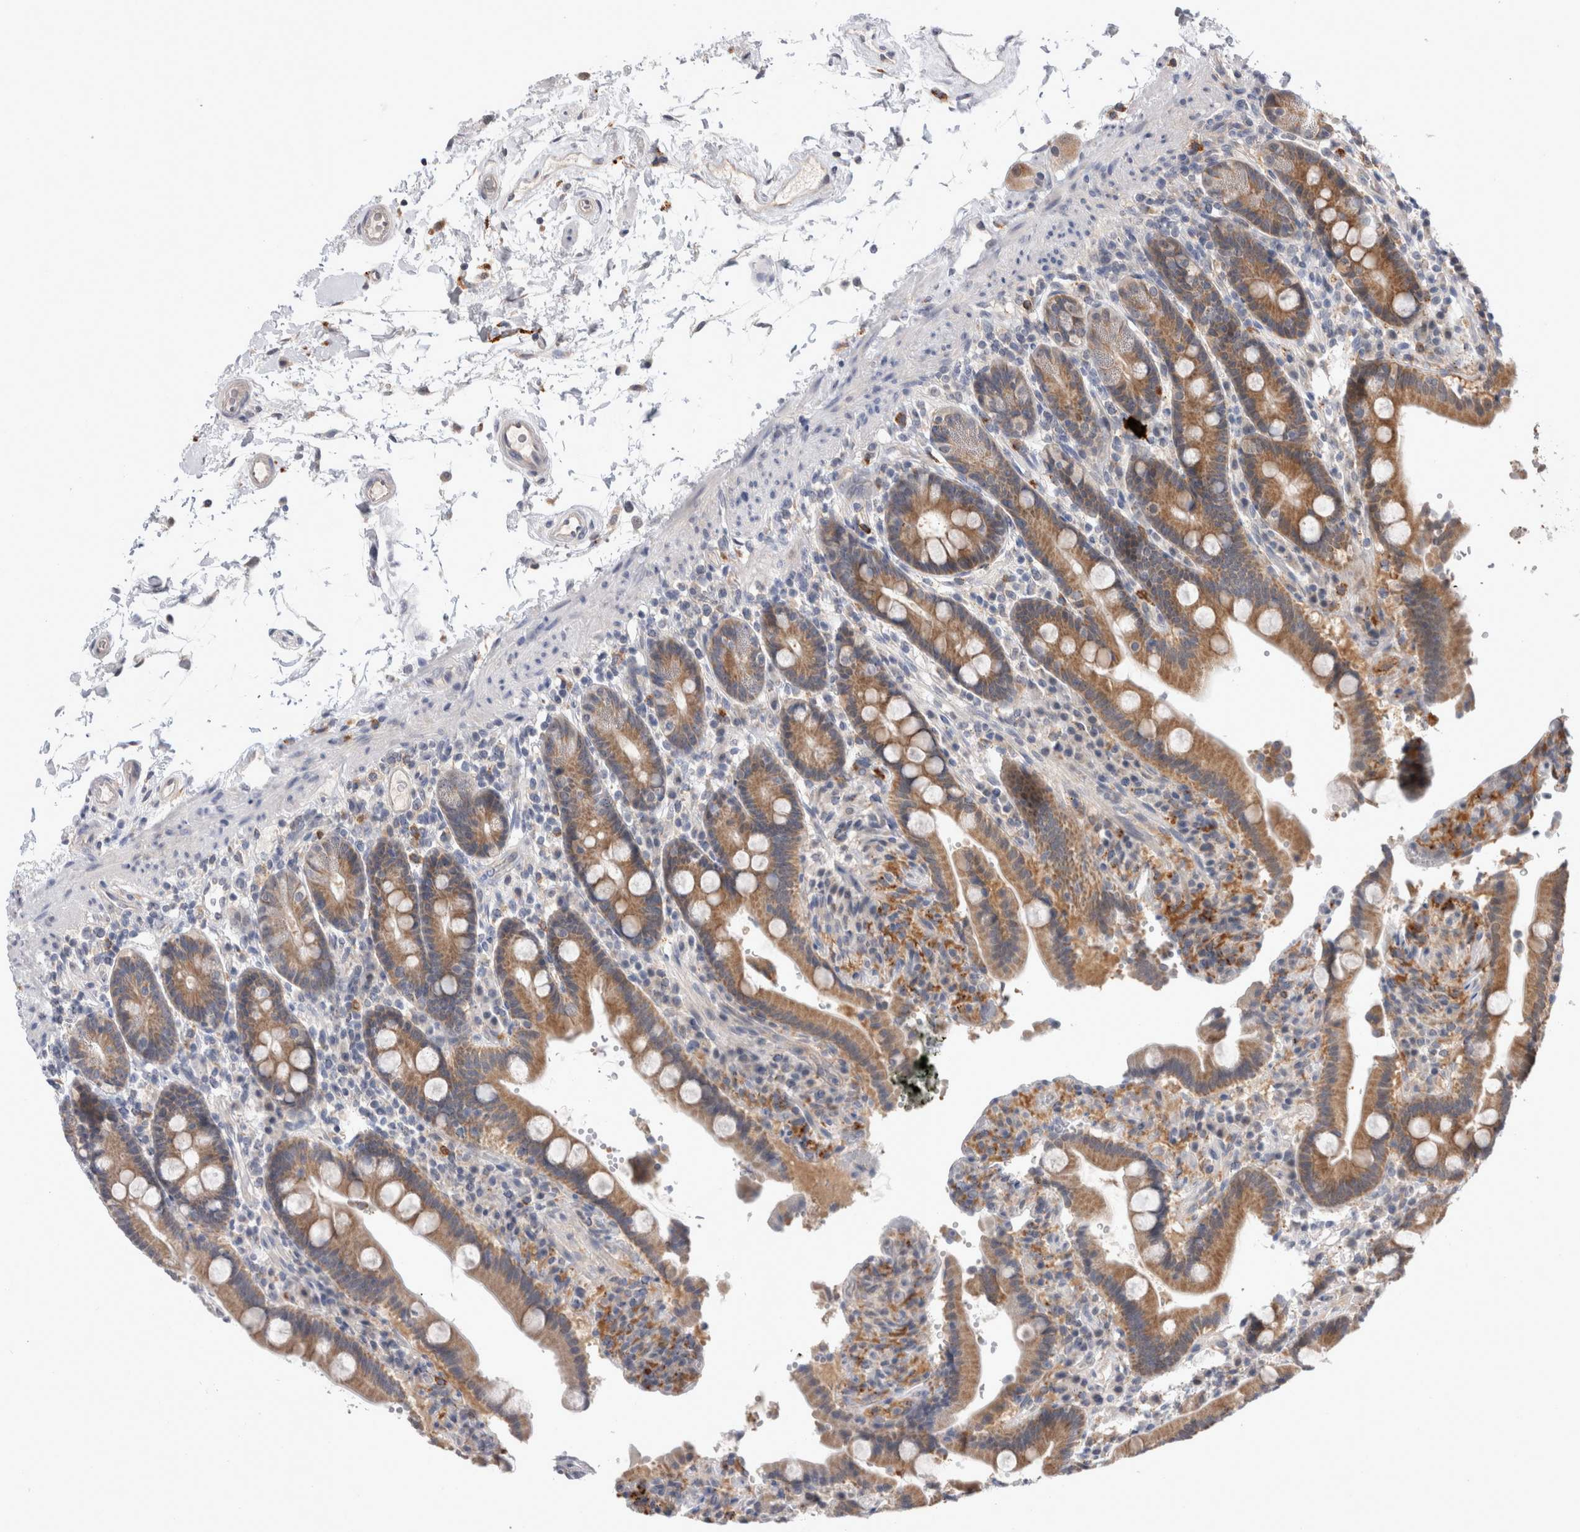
{"staining": {"intensity": "moderate", "quantity": ">75%", "location": "cytoplasmic/membranous"}, "tissue": "duodenum", "cell_type": "Glandular cells", "image_type": "normal", "snomed": [{"axis": "morphology", "description": "Normal tissue, NOS"}, {"axis": "topography", "description": "Small intestine, NOS"}], "caption": "IHC of benign duodenum reveals medium levels of moderate cytoplasmic/membranous expression in approximately >75% of glandular cells. The staining was performed using DAB (3,3'-diaminobenzidine) to visualize the protein expression in brown, while the nuclei were stained in blue with hematoxylin (Magnification: 20x).", "gene": "MRPL37", "patient": {"sex": "female", "age": 71}}